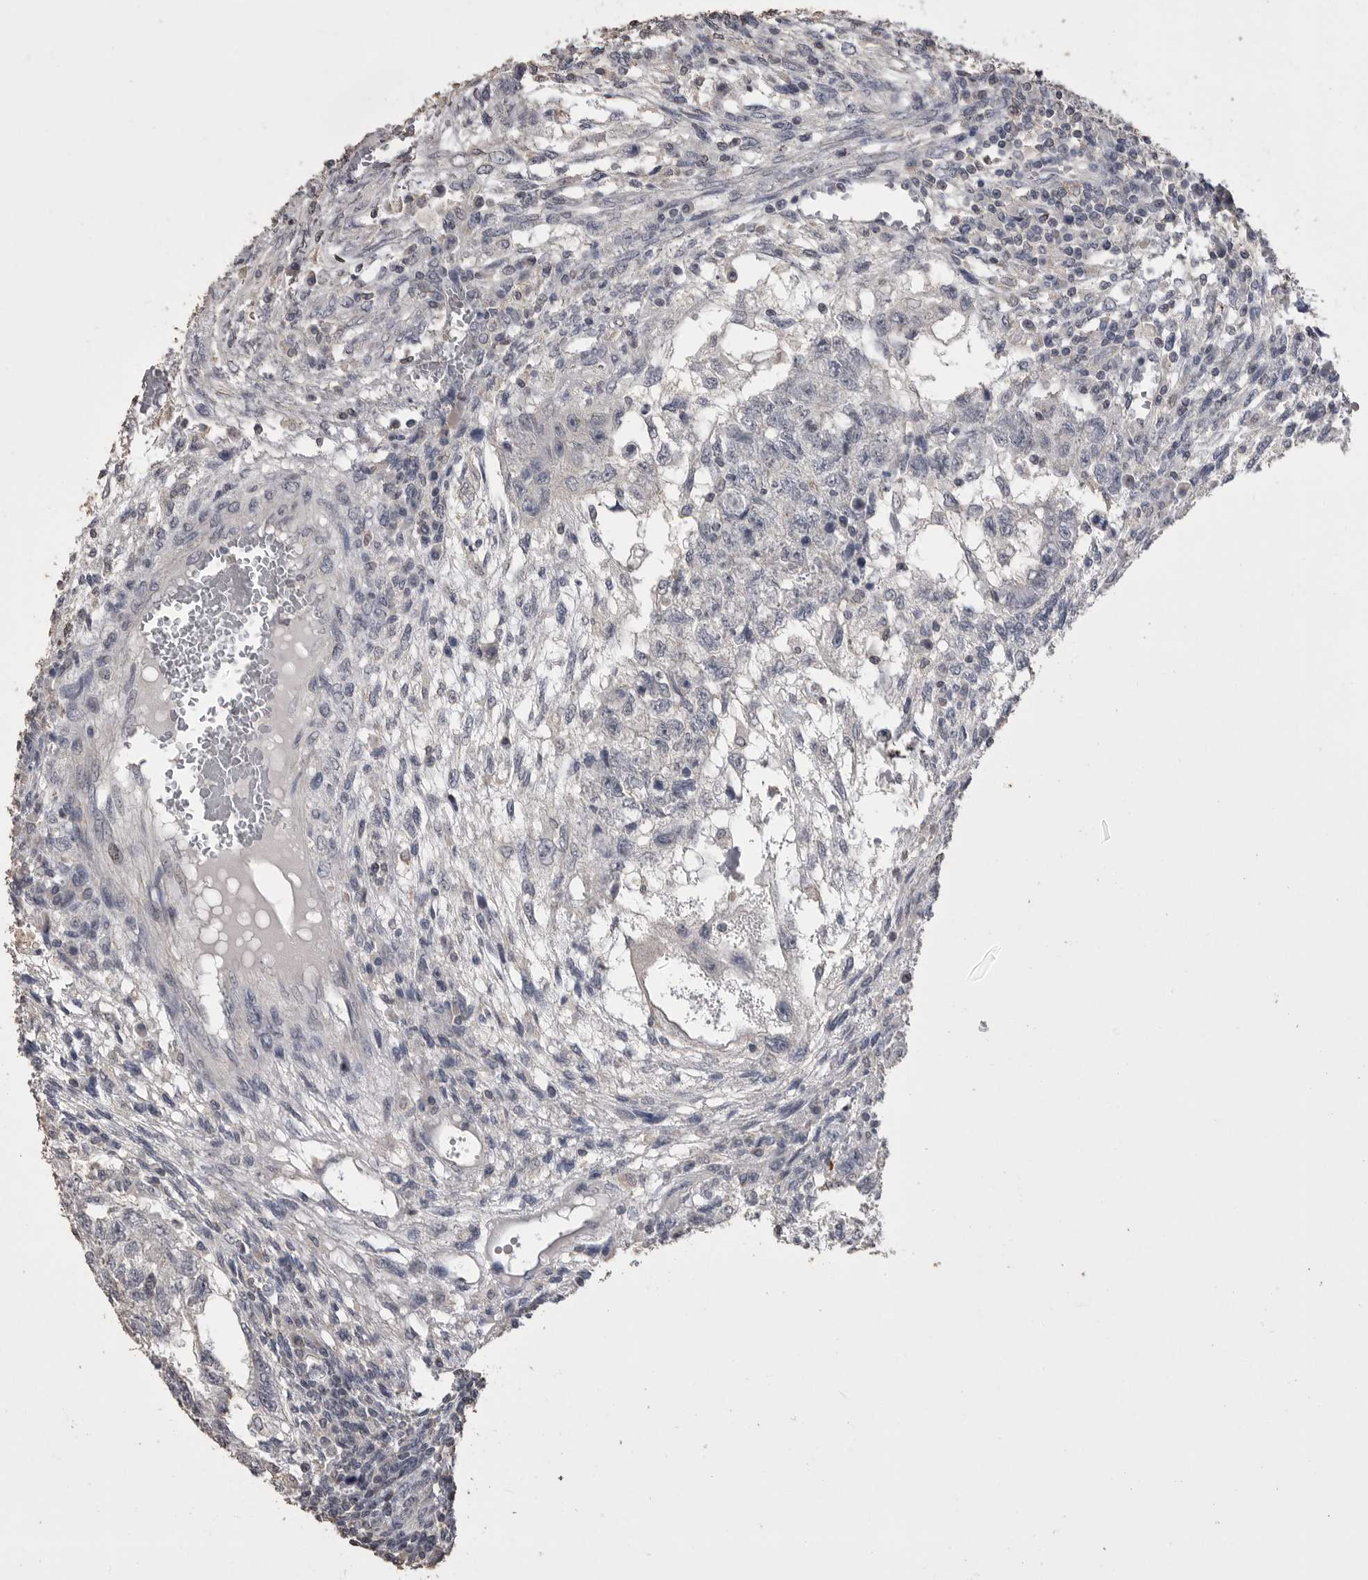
{"staining": {"intensity": "negative", "quantity": "none", "location": "none"}, "tissue": "testis cancer", "cell_type": "Tumor cells", "image_type": "cancer", "snomed": [{"axis": "morphology", "description": "Normal tissue, NOS"}, {"axis": "morphology", "description": "Carcinoma, Embryonal, NOS"}, {"axis": "topography", "description": "Testis"}], "caption": "IHC of embryonal carcinoma (testis) reveals no staining in tumor cells.", "gene": "MMP7", "patient": {"sex": "male", "age": 36}}